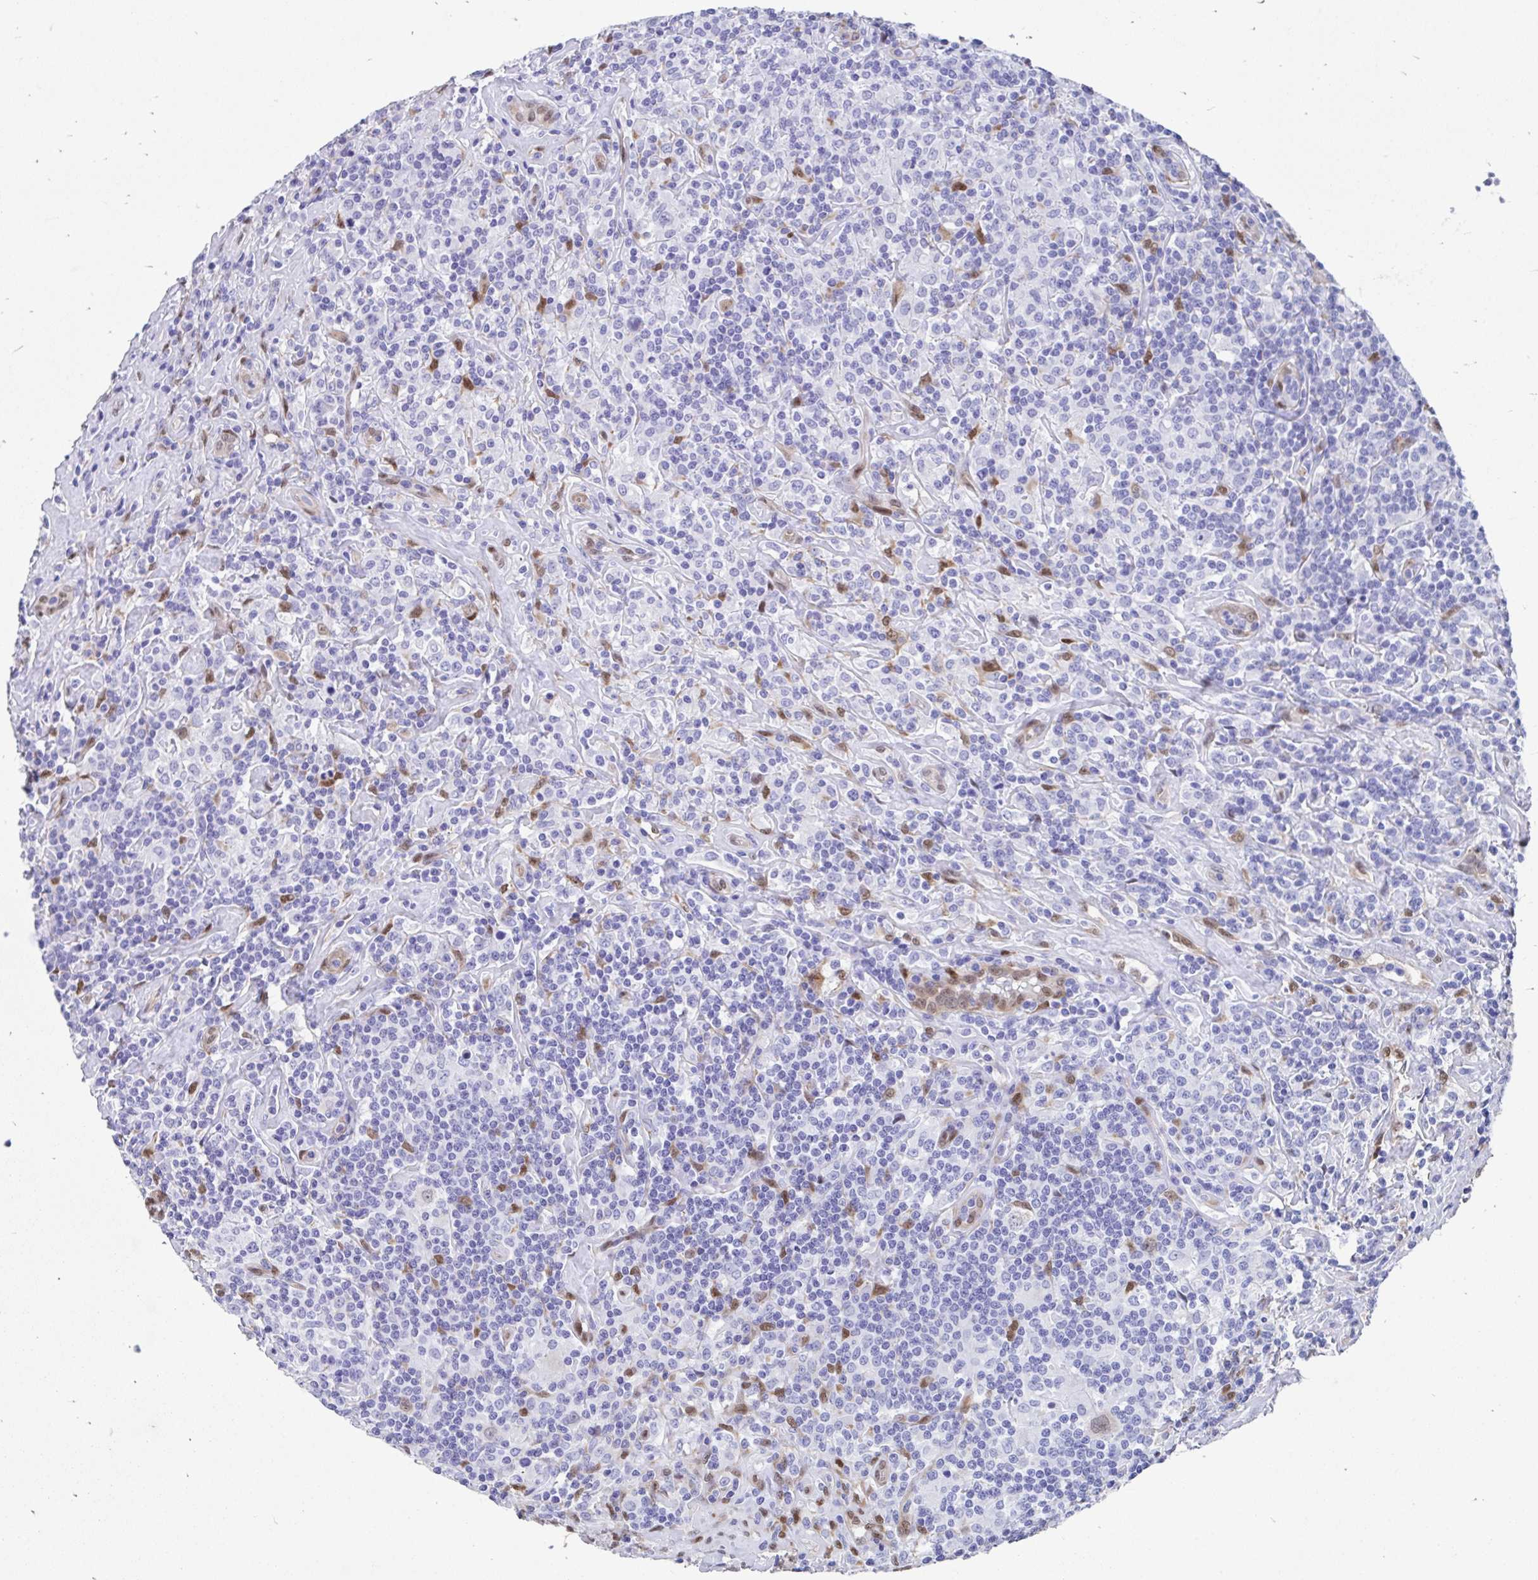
{"staining": {"intensity": "weak", "quantity": "<25%", "location": "nuclear"}, "tissue": "lymphoma", "cell_type": "Tumor cells", "image_type": "cancer", "snomed": [{"axis": "morphology", "description": "Hodgkin's disease, NOS"}, {"axis": "morphology", "description": "Hodgkin's lymphoma, nodular sclerosis"}, {"axis": "topography", "description": "Lymph node"}], "caption": "This is an immunohistochemistry (IHC) image of lymphoma. There is no expression in tumor cells.", "gene": "RBPMS", "patient": {"sex": "female", "age": 10}}